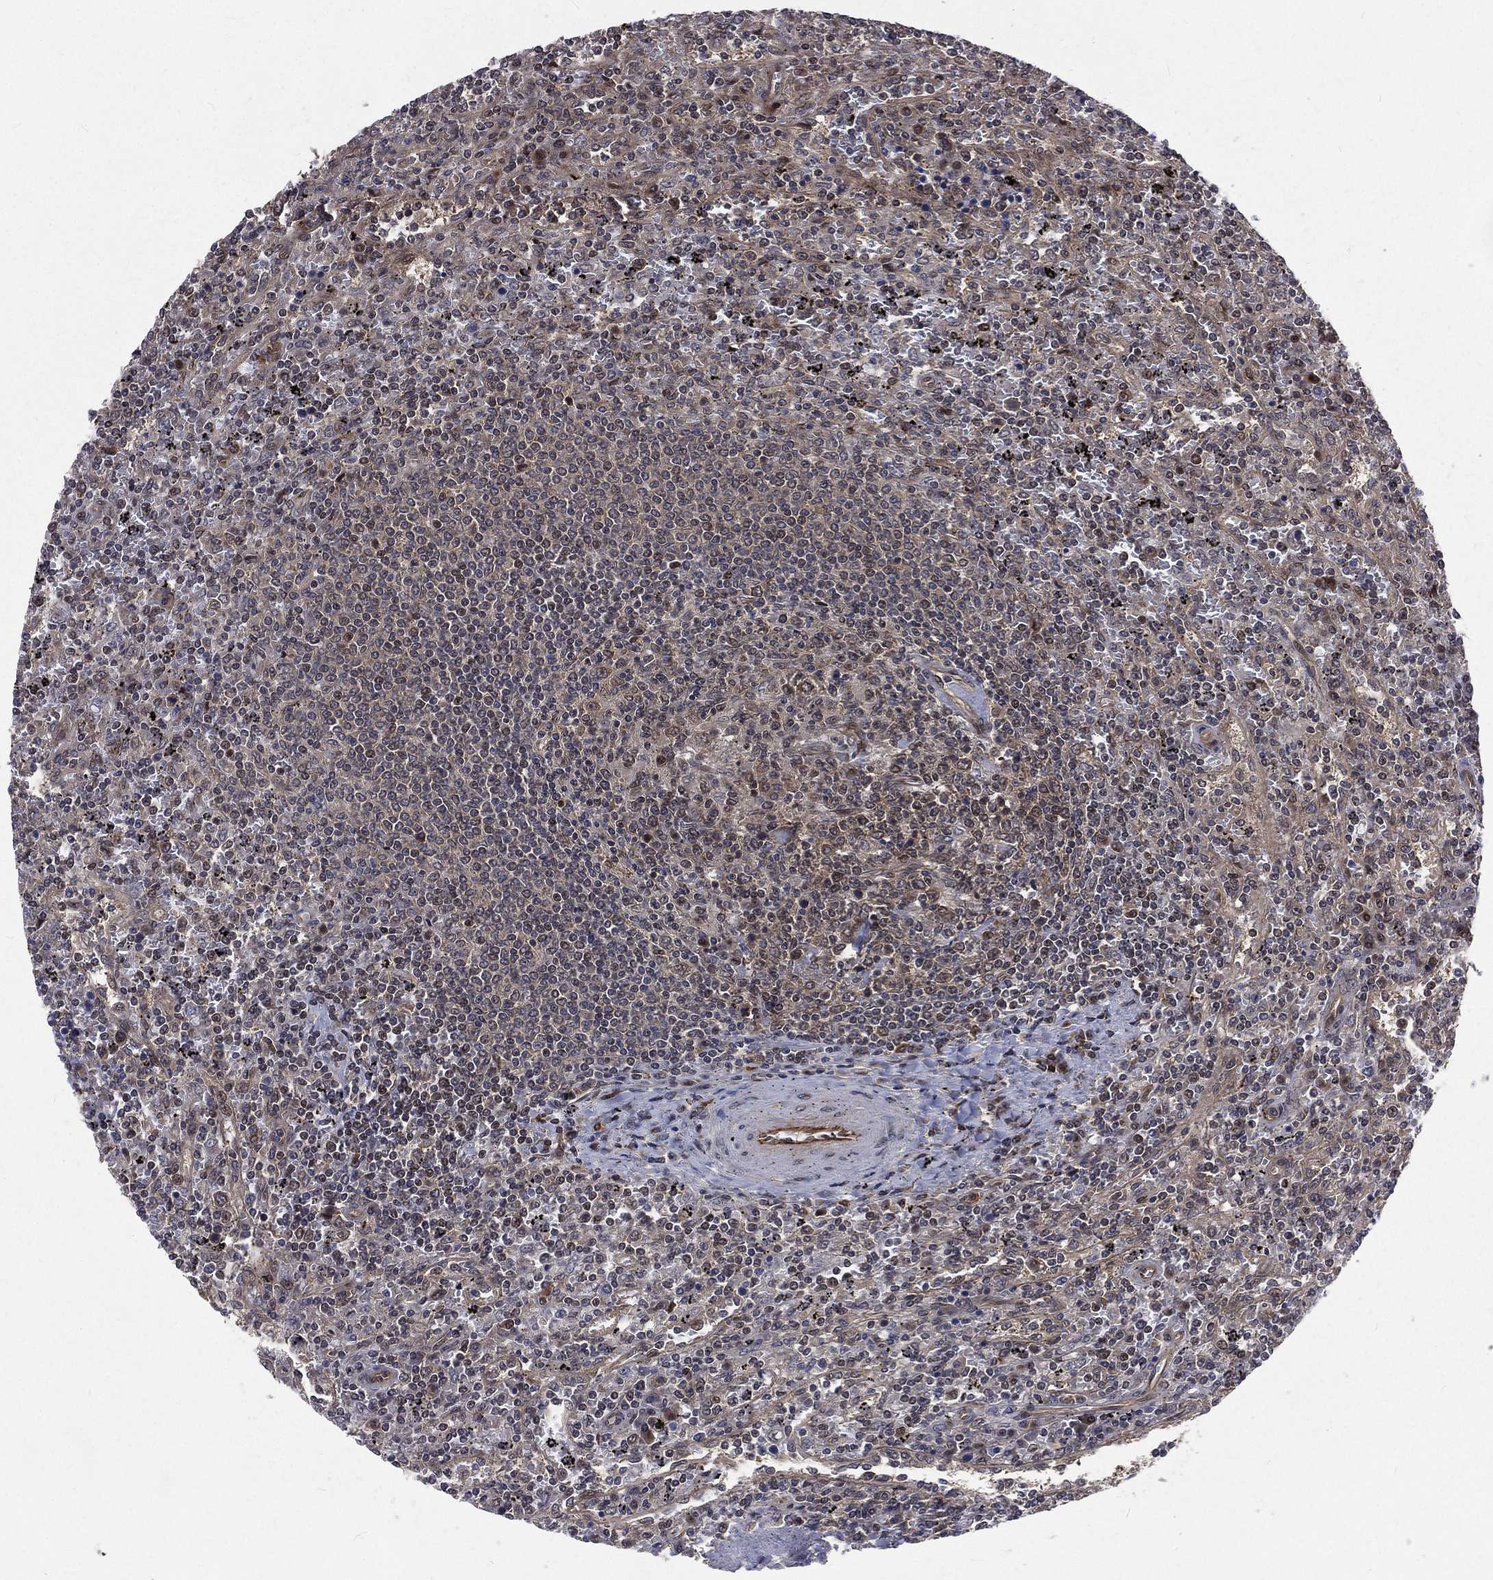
{"staining": {"intensity": "negative", "quantity": "none", "location": "none"}, "tissue": "lymphoma", "cell_type": "Tumor cells", "image_type": "cancer", "snomed": [{"axis": "morphology", "description": "Malignant lymphoma, non-Hodgkin's type, Low grade"}, {"axis": "topography", "description": "Spleen"}], "caption": "This is an immunohistochemistry micrograph of lymphoma. There is no expression in tumor cells.", "gene": "ARL3", "patient": {"sex": "male", "age": 62}}